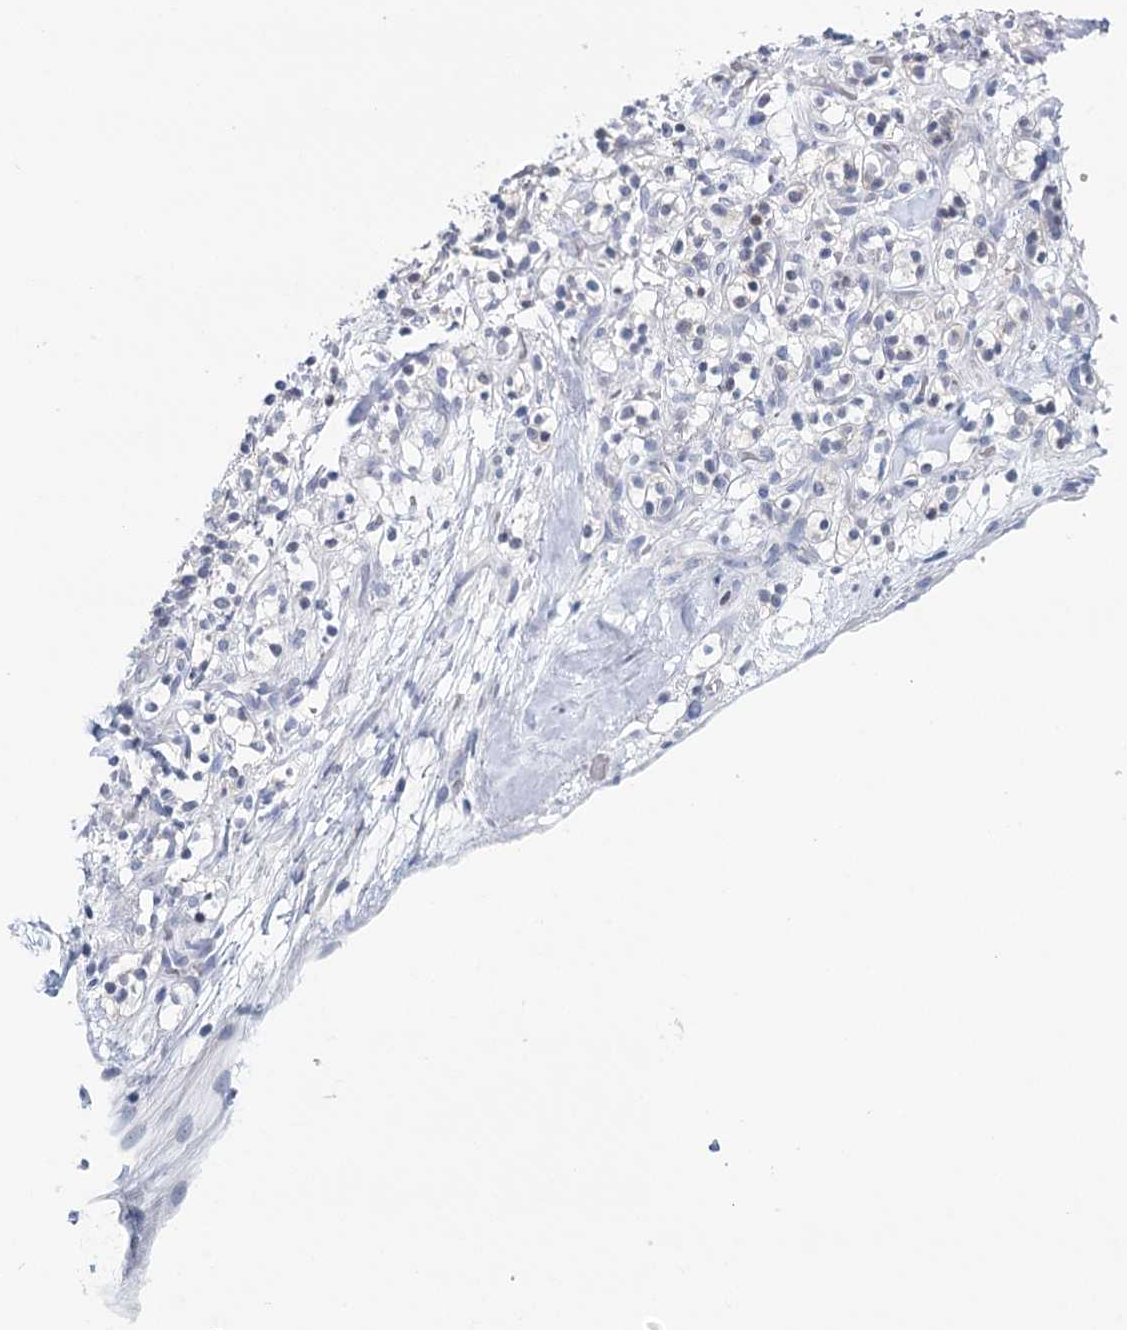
{"staining": {"intensity": "negative", "quantity": "none", "location": "none"}, "tissue": "renal cancer", "cell_type": "Tumor cells", "image_type": "cancer", "snomed": [{"axis": "morphology", "description": "Adenocarcinoma, NOS"}, {"axis": "topography", "description": "Kidney"}], "caption": "A photomicrograph of human renal cancer is negative for staining in tumor cells.", "gene": "HSPA4L", "patient": {"sex": "male", "age": 77}}